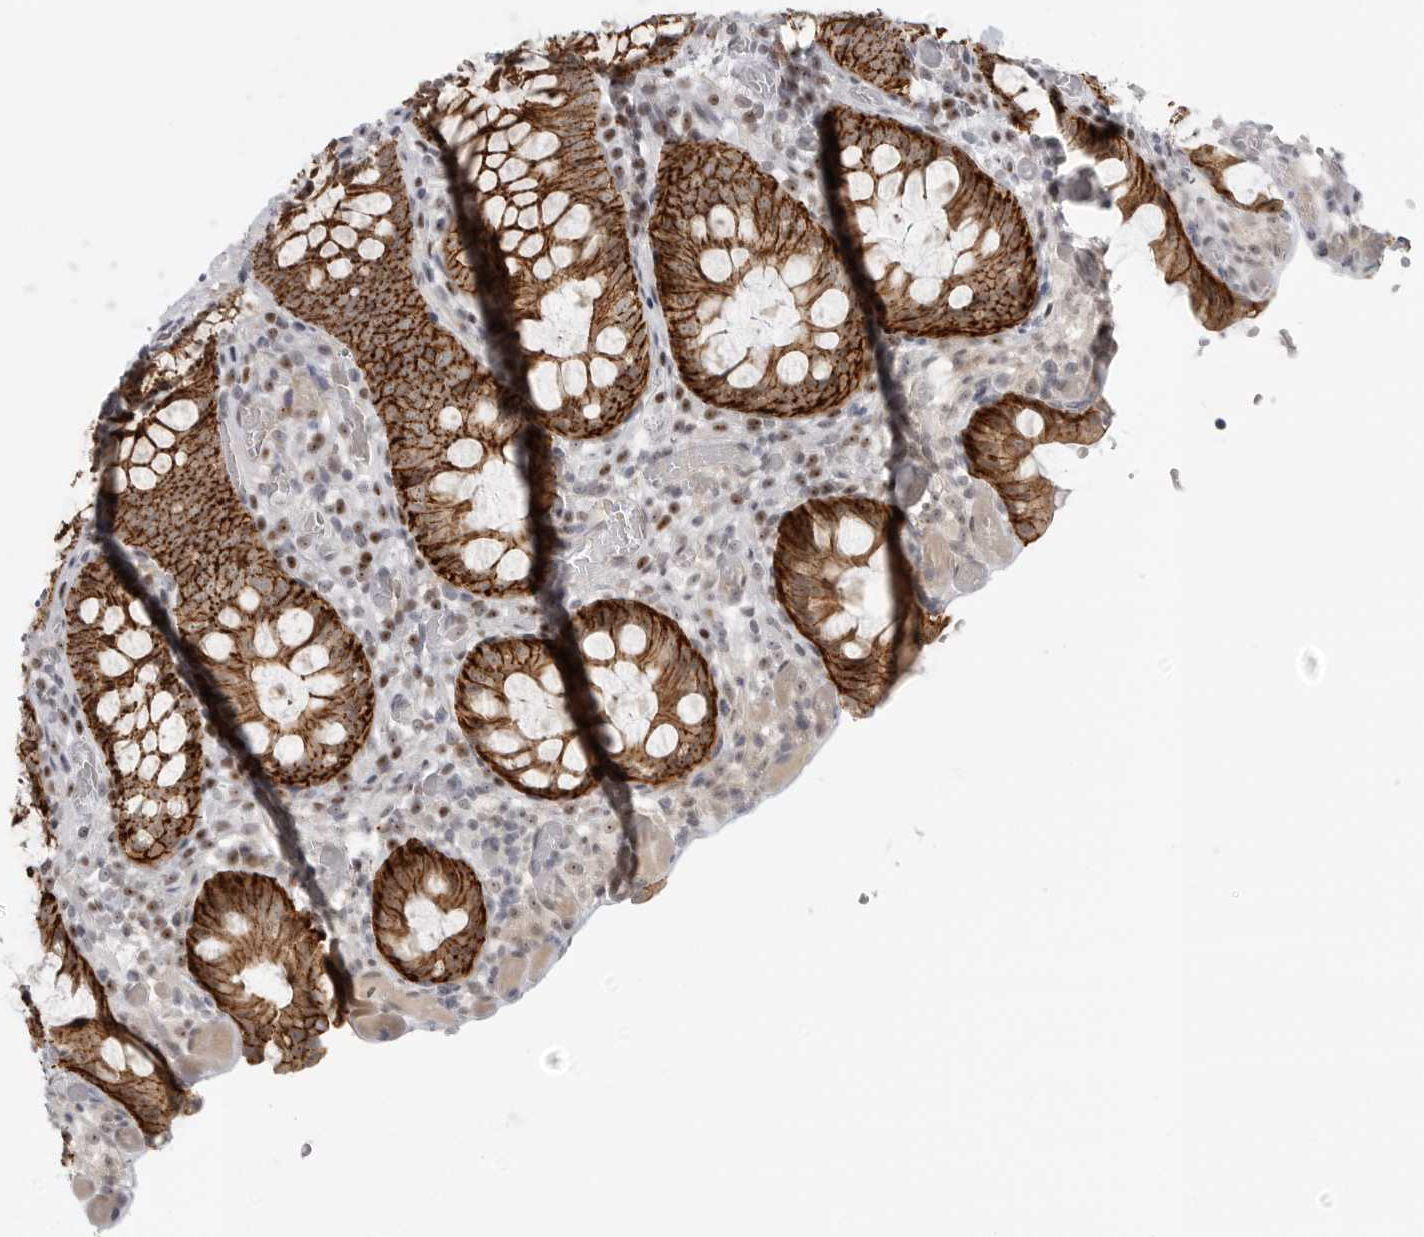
{"staining": {"intensity": "moderate", "quantity": ">75%", "location": "cytoplasmic/membranous"}, "tissue": "colon", "cell_type": "Endothelial cells", "image_type": "normal", "snomed": [{"axis": "morphology", "description": "Normal tissue, NOS"}, {"axis": "topography", "description": "Colon"}], "caption": "This is an image of immunohistochemistry staining of benign colon, which shows moderate positivity in the cytoplasmic/membranous of endothelial cells.", "gene": "CEP295NL", "patient": {"sex": "male", "age": 14}}